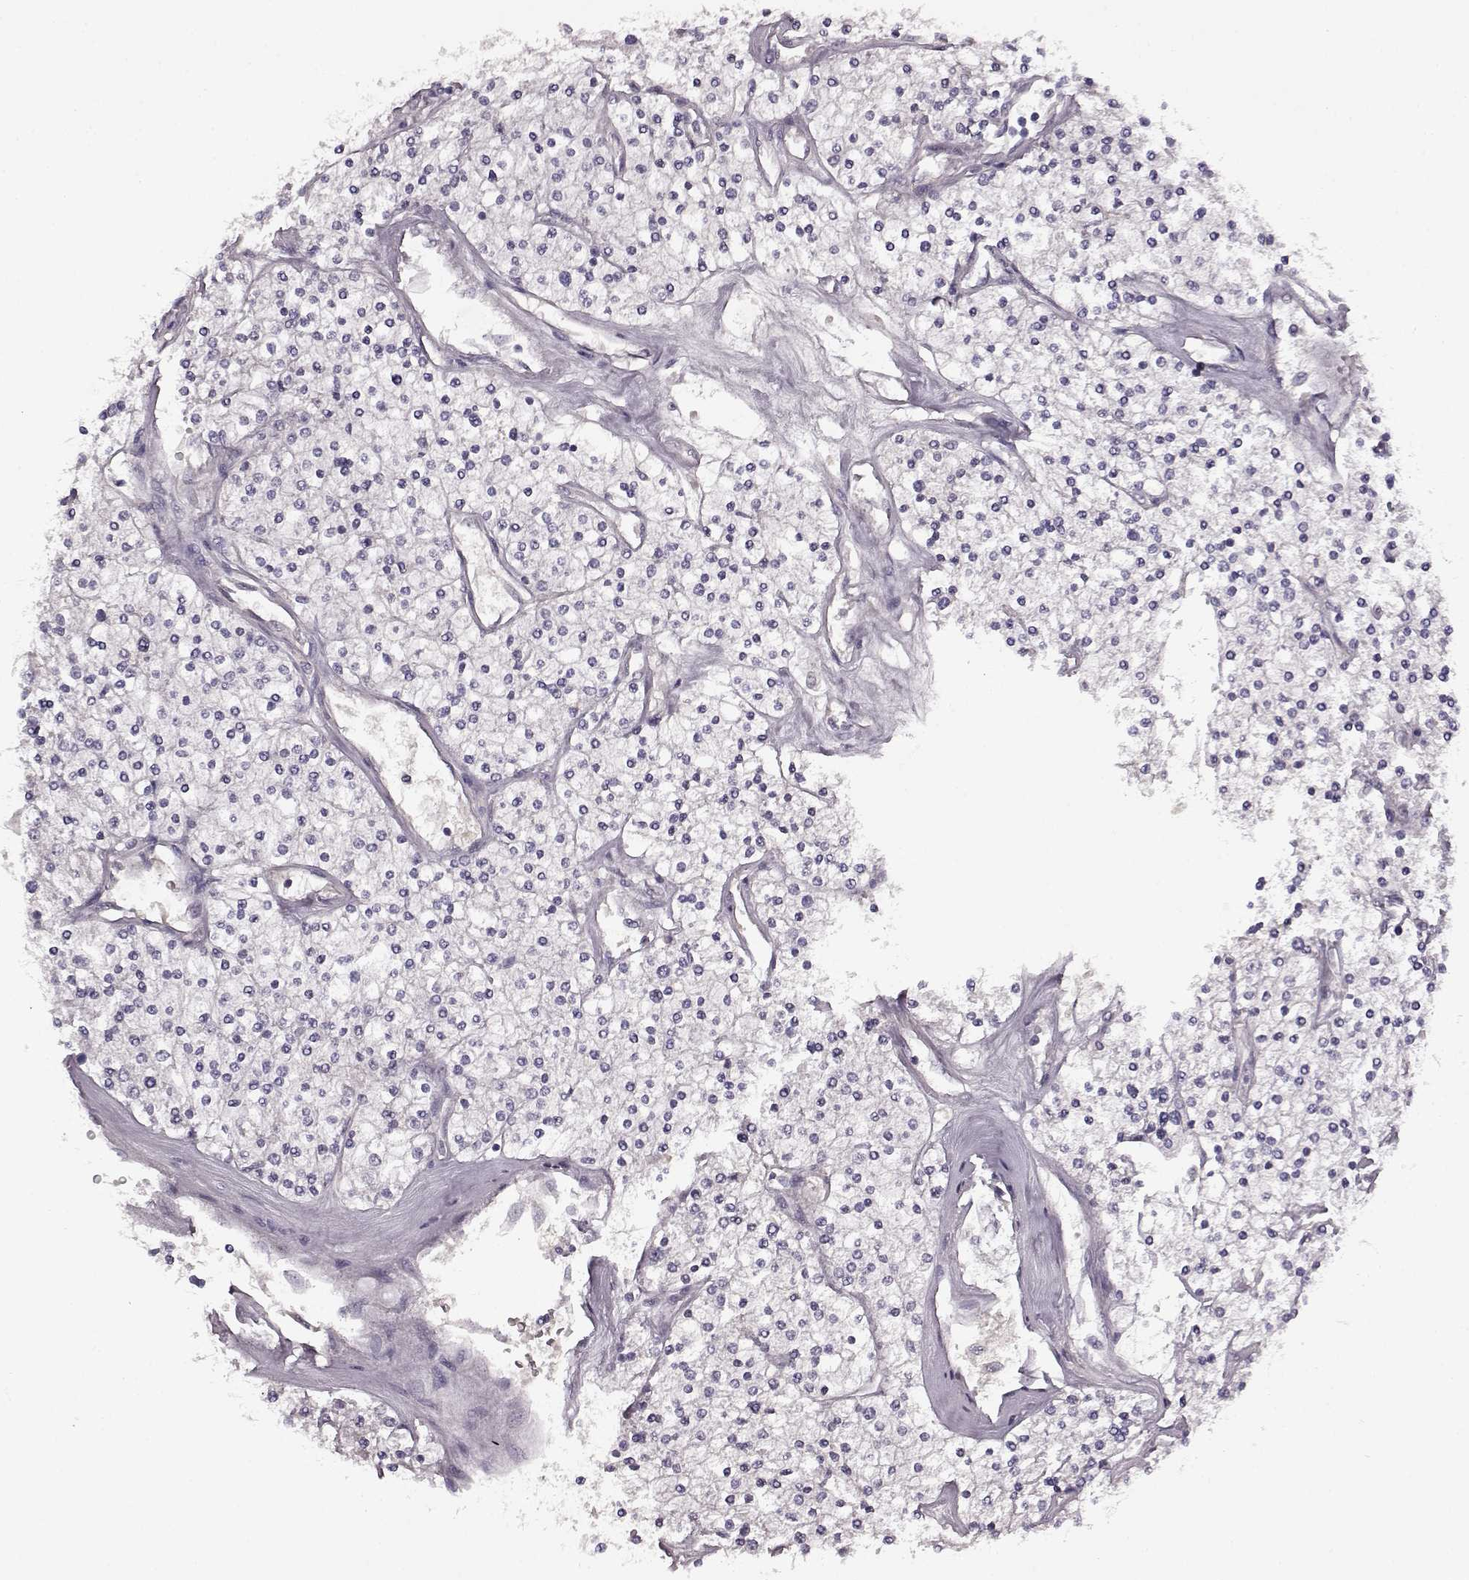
{"staining": {"intensity": "negative", "quantity": "none", "location": "none"}, "tissue": "renal cancer", "cell_type": "Tumor cells", "image_type": "cancer", "snomed": [{"axis": "morphology", "description": "Adenocarcinoma, NOS"}, {"axis": "topography", "description": "Kidney"}], "caption": "This is an IHC micrograph of human renal cancer (adenocarcinoma). There is no positivity in tumor cells.", "gene": "CNGA3", "patient": {"sex": "male", "age": 80}}